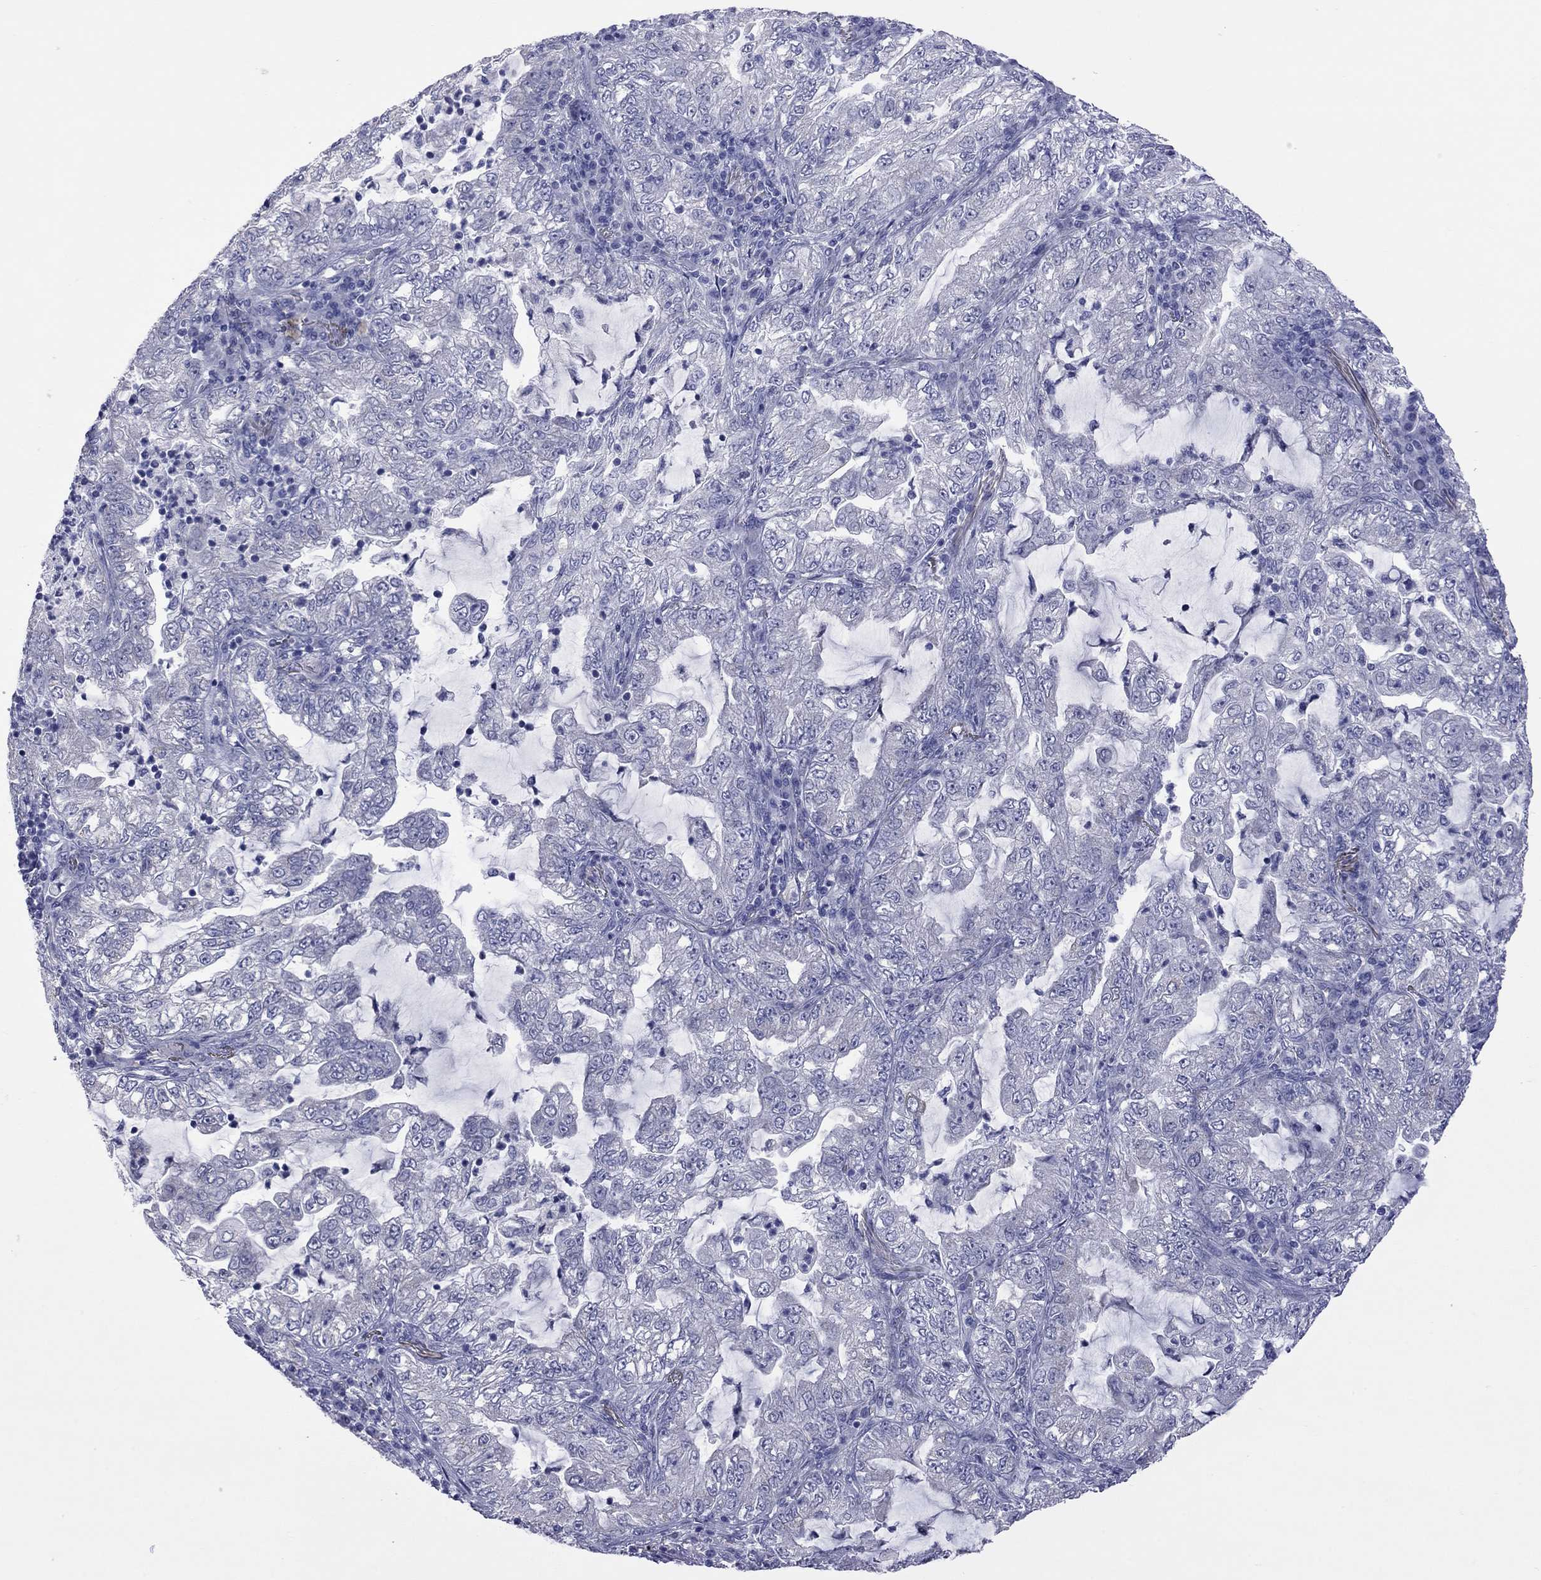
{"staining": {"intensity": "negative", "quantity": "none", "location": "none"}, "tissue": "lung cancer", "cell_type": "Tumor cells", "image_type": "cancer", "snomed": [{"axis": "morphology", "description": "Adenocarcinoma, NOS"}, {"axis": "topography", "description": "Lung"}], "caption": "Protein analysis of lung cancer displays no significant positivity in tumor cells.", "gene": "HYLS1", "patient": {"sex": "female", "age": 73}}